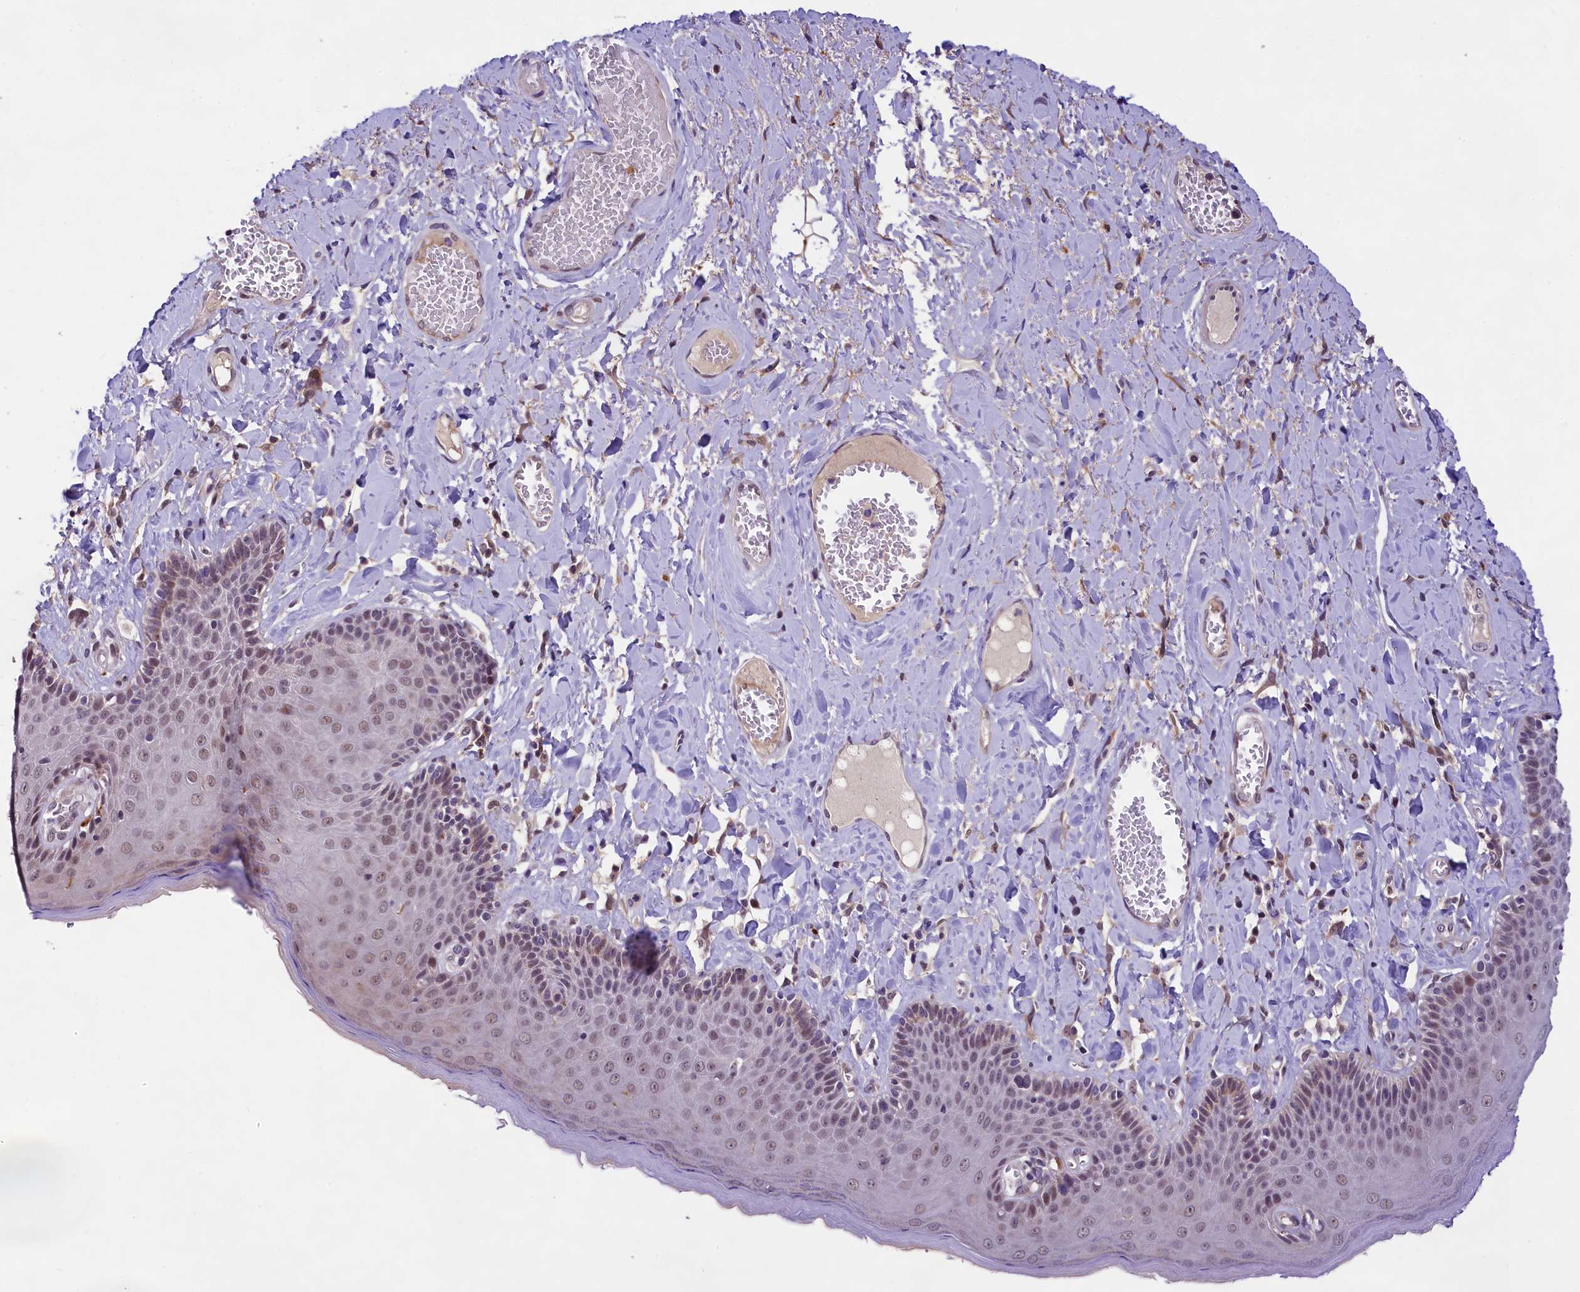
{"staining": {"intensity": "moderate", "quantity": "<25%", "location": "nuclear"}, "tissue": "skin", "cell_type": "Epidermal cells", "image_type": "normal", "snomed": [{"axis": "morphology", "description": "Normal tissue, NOS"}, {"axis": "topography", "description": "Anal"}], "caption": "Unremarkable skin shows moderate nuclear staining in approximately <25% of epidermal cells The staining was performed using DAB (3,3'-diaminobenzidine), with brown indicating positive protein expression. Nuclei are stained blue with hematoxylin..", "gene": "FBXO45", "patient": {"sex": "male", "age": 69}}